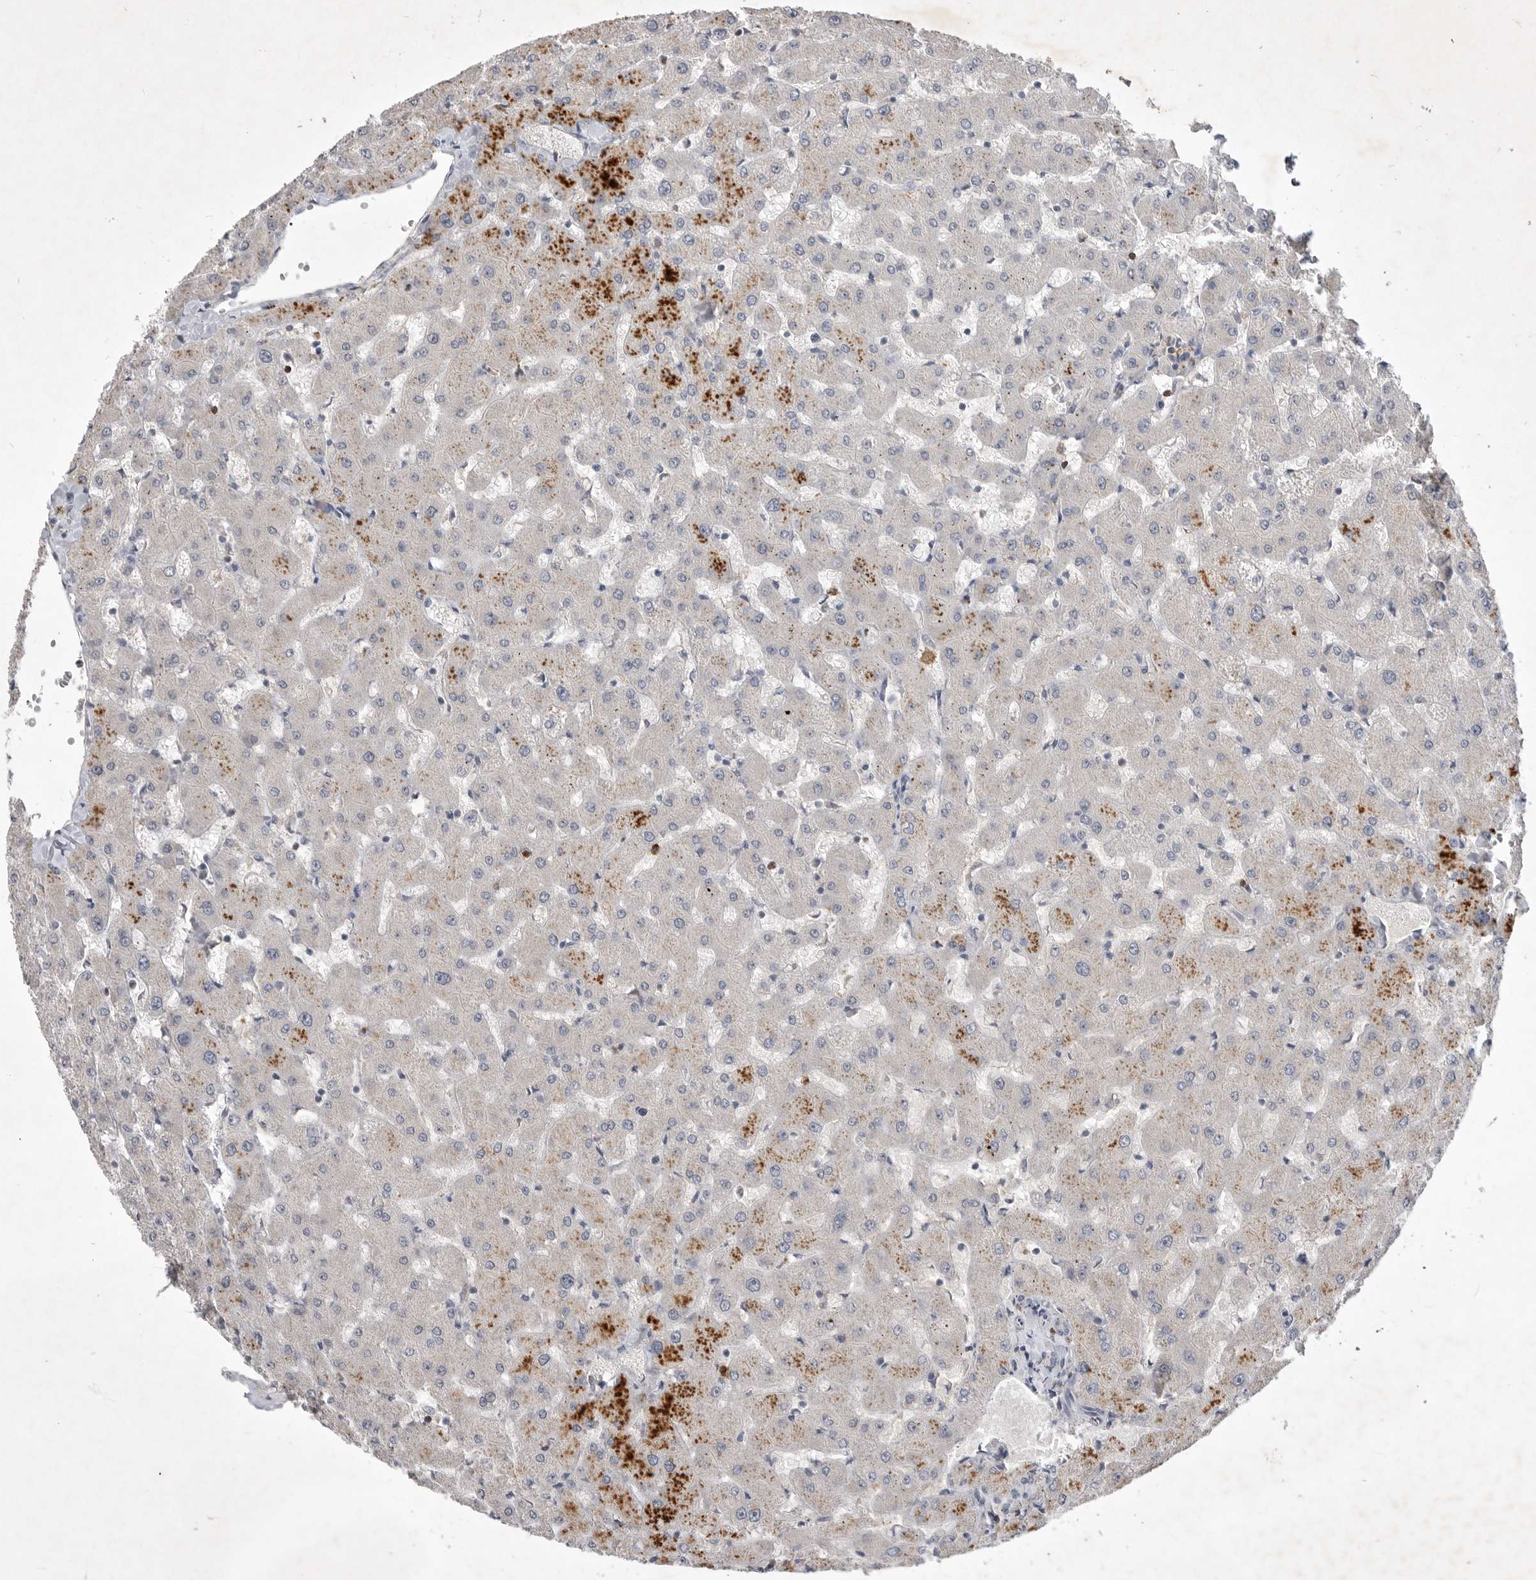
{"staining": {"intensity": "negative", "quantity": "none", "location": "none"}, "tissue": "liver", "cell_type": "Cholangiocytes", "image_type": "normal", "snomed": [{"axis": "morphology", "description": "Normal tissue, NOS"}, {"axis": "topography", "description": "Liver"}], "caption": "The image shows no significant positivity in cholangiocytes of liver.", "gene": "ITGAD", "patient": {"sex": "female", "age": 63}}